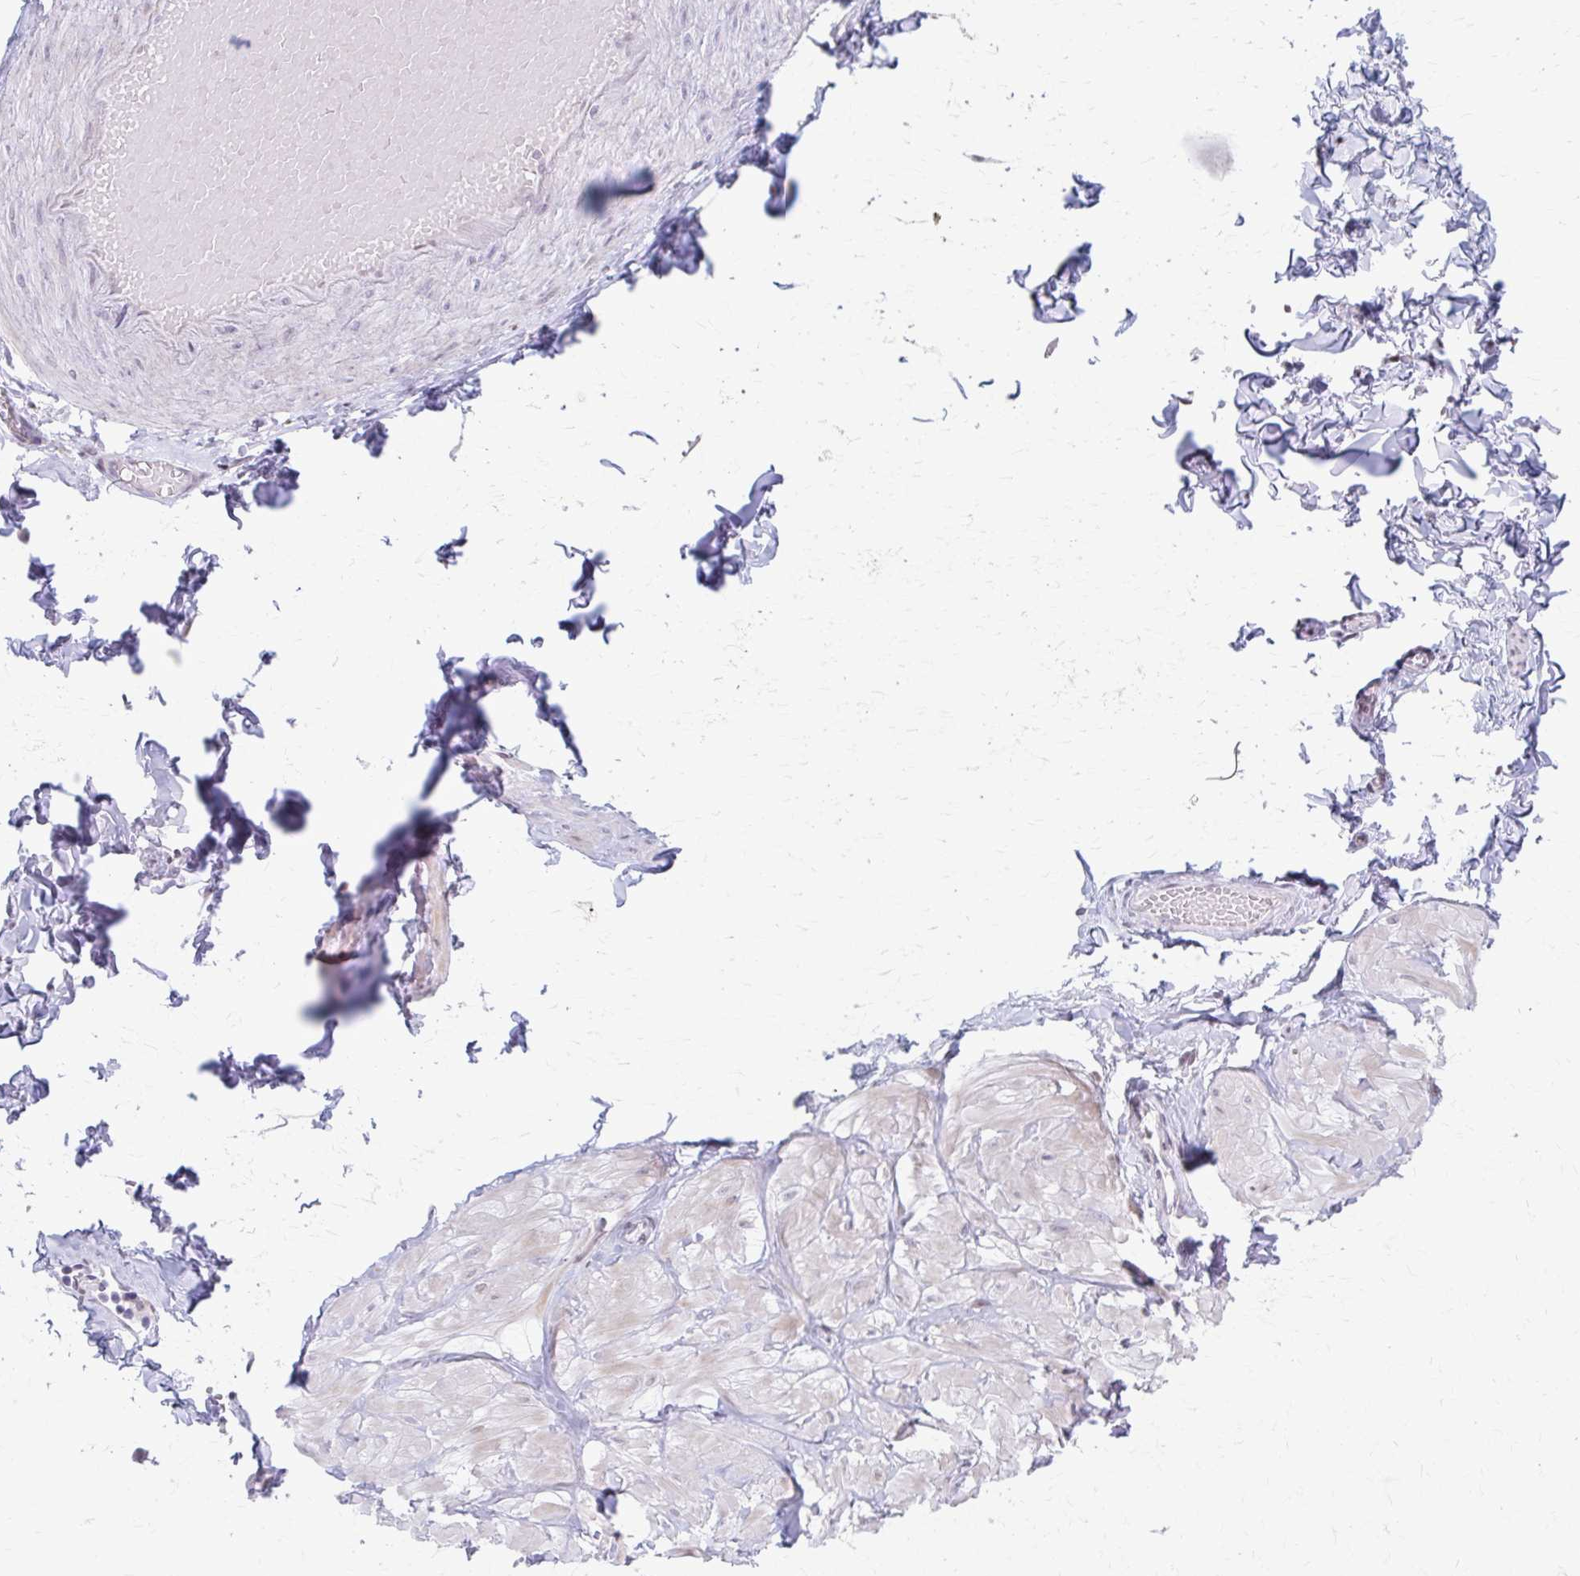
{"staining": {"intensity": "negative", "quantity": "none", "location": "none"}, "tissue": "adipose tissue", "cell_type": "Adipocytes", "image_type": "normal", "snomed": [{"axis": "morphology", "description": "Normal tissue, NOS"}, {"axis": "topography", "description": "Soft tissue"}, {"axis": "topography", "description": "Adipose tissue"}, {"axis": "topography", "description": "Vascular tissue"}, {"axis": "topography", "description": "Peripheral nerve tissue"}], "caption": "Adipose tissue stained for a protein using immunohistochemistry shows no positivity adipocytes.", "gene": "BEAN1", "patient": {"sex": "male", "age": 29}}